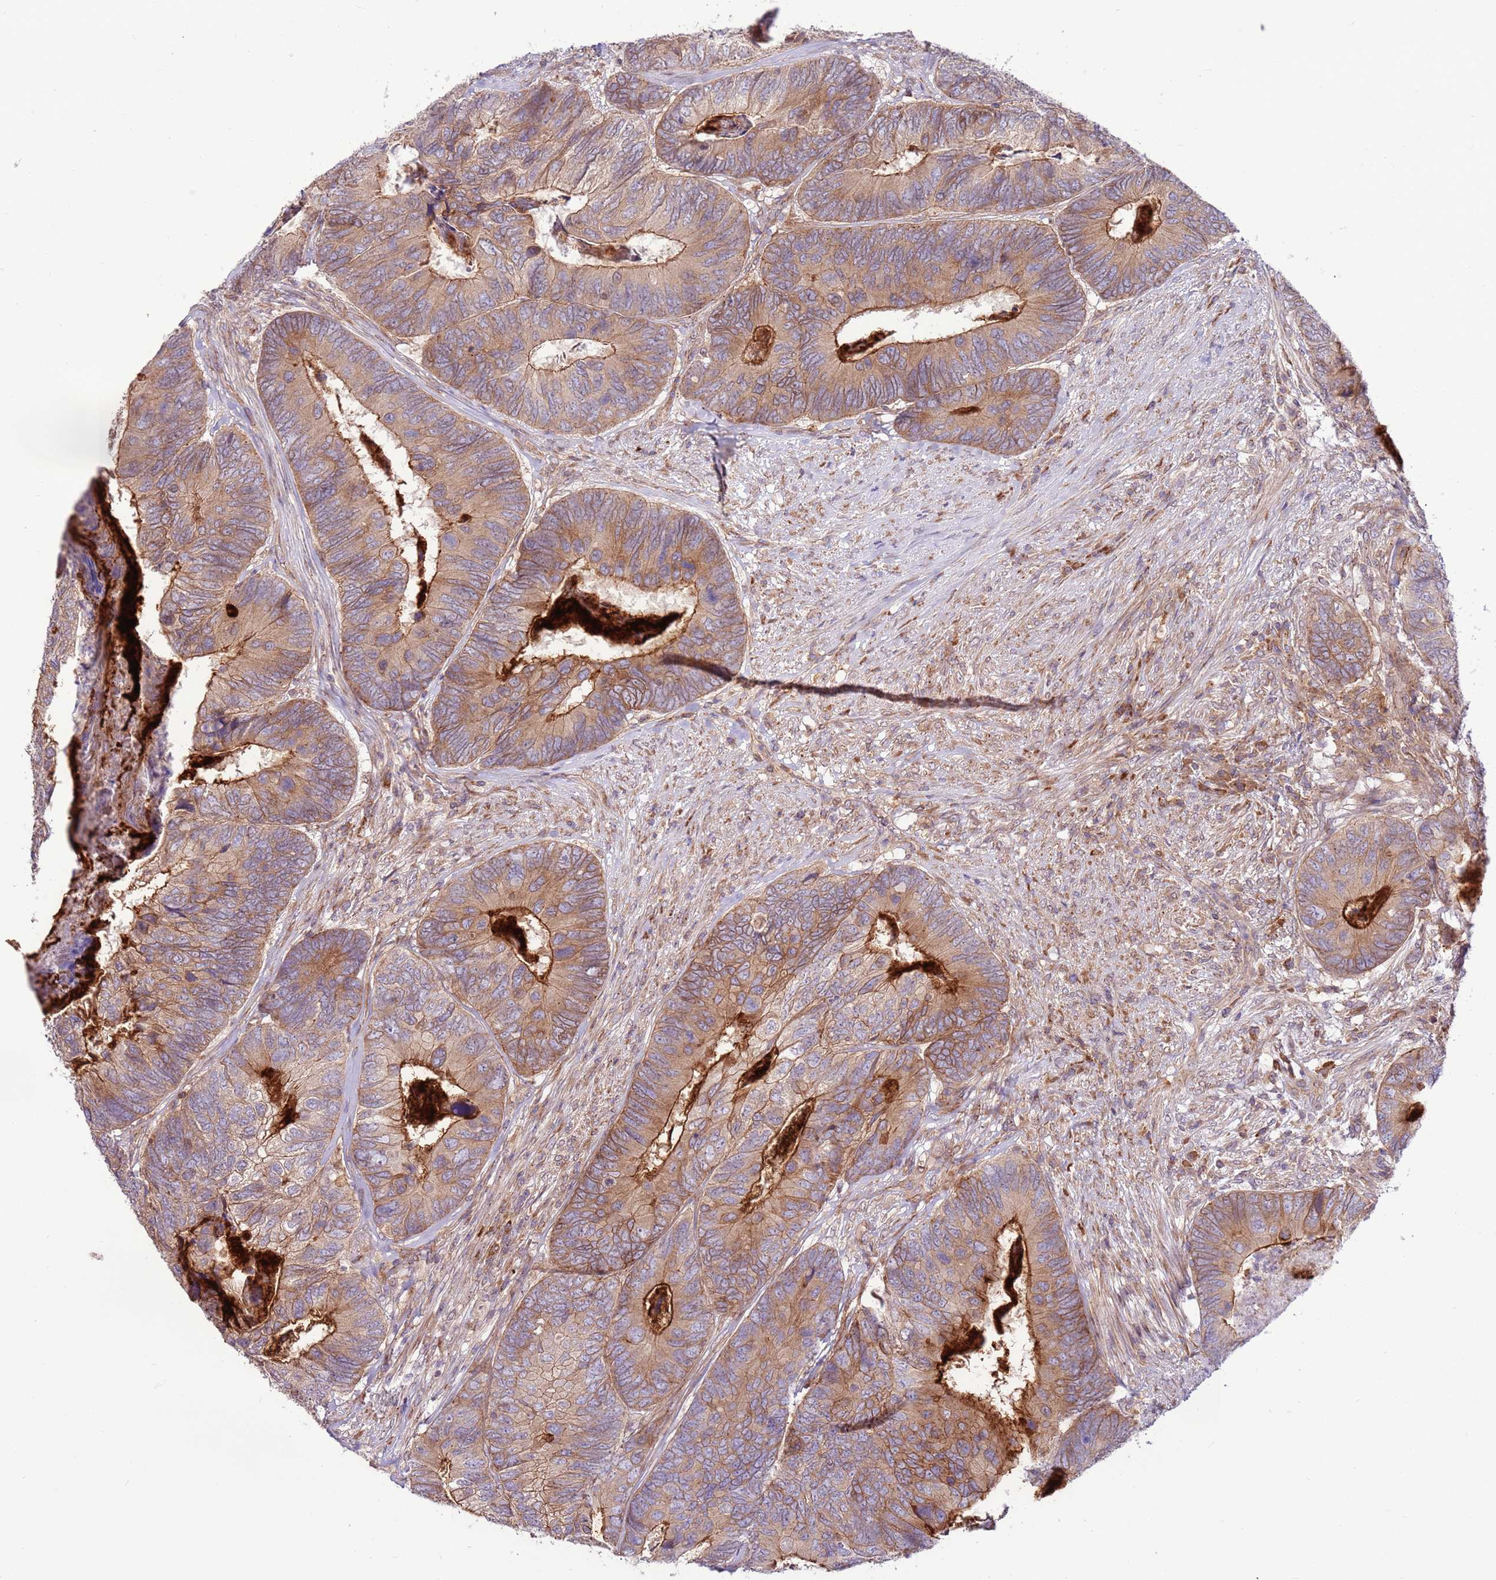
{"staining": {"intensity": "moderate", "quantity": ">75%", "location": "cytoplasmic/membranous"}, "tissue": "colorectal cancer", "cell_type": "Tumor cells", "image_type": "cancer", "snomed": [{"axis": "morphology", "description": "Adenocarcinoma, NOS"}, {"axis": "topography", "description": "Colon"}], "caption": "The photomicrograph exhibits staining of colorectal cancer, revealing moderate cytoplasmic/membranous protein expression (brown color) within tumor cells.", "gene": "DDX19B", "patient": {"sex": "female", "age": 67}}